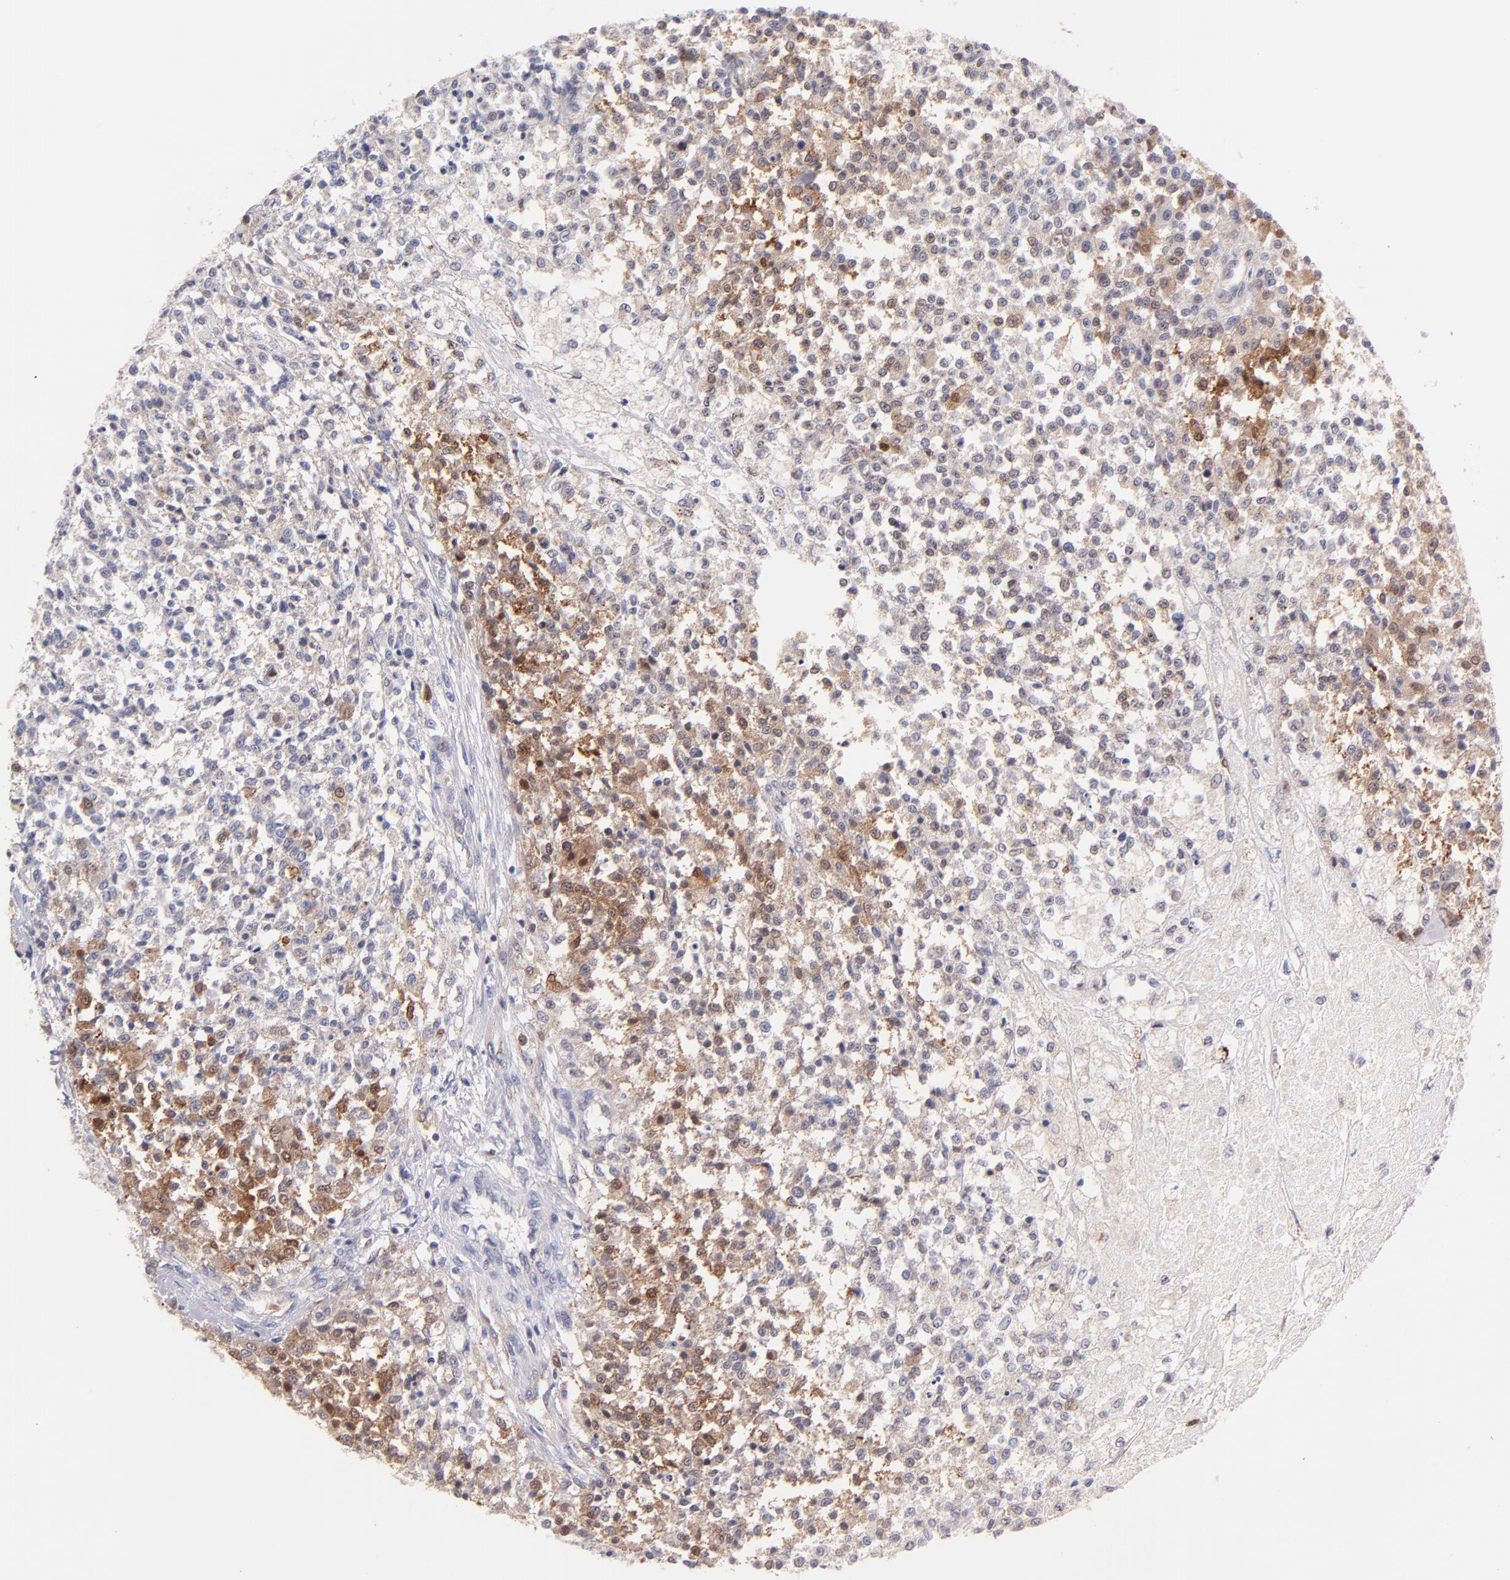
{"staining": {"intensity": "moderate", "quantity": "25%-75%", "location": "cytoplasmic/membranous,nuclear"}, "tissue": "testis cancer", "cell_type": "Tumor cells", "image_type": "cancer", "snomed": [{"axis": "morphology", "description": "Seminoma, NOS"}, {"axis": "topography", "description": "Testis"}], "caption": "Protein staining of seminoma (testis) tissue demonstrates moderate cytoplasmic/membranous and nuclear expression in approximately 25%-75% of tumor cells.", "gene": "BID", "patient": {"sex": "male", "age": 59}}